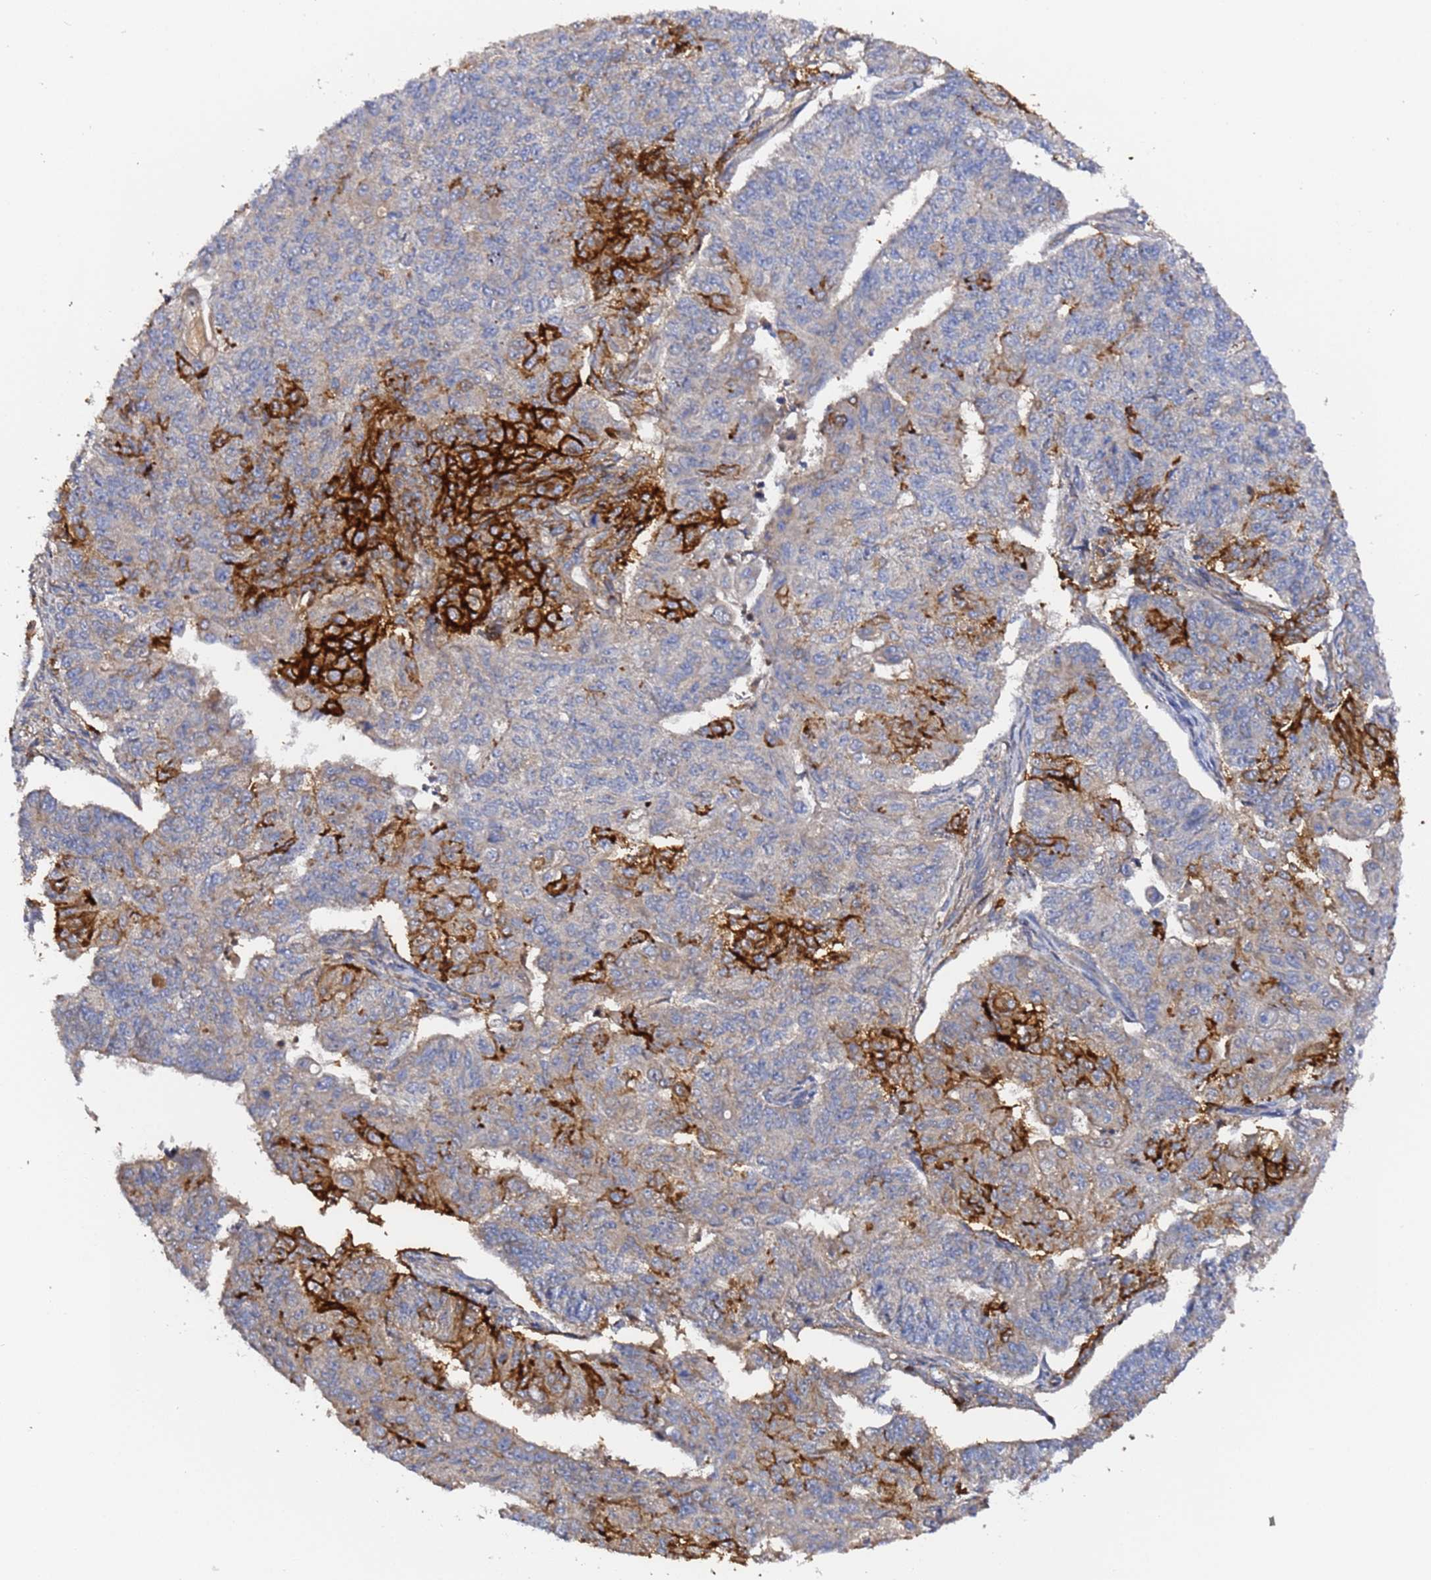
{"staining": {"intensity": "strong", "quantity": "<25%", "location": "cytoplasmic/membranous"}, "tissue": "endometrial cancer", "cell_type": "Tumor cells", "image_type": "cancer", "snomed": [{"axis": "morphology", "description": "Adenocarcinoma, NOS"}, {"axis": "topography", "description": "Endometrium"}], "caption": "Adenocarcinoma (endometrial) stained with a protein marker displays strong staining in tumor cells.", "gene": "LRRC69", "patient": {"sex": "female", "age": 32}}